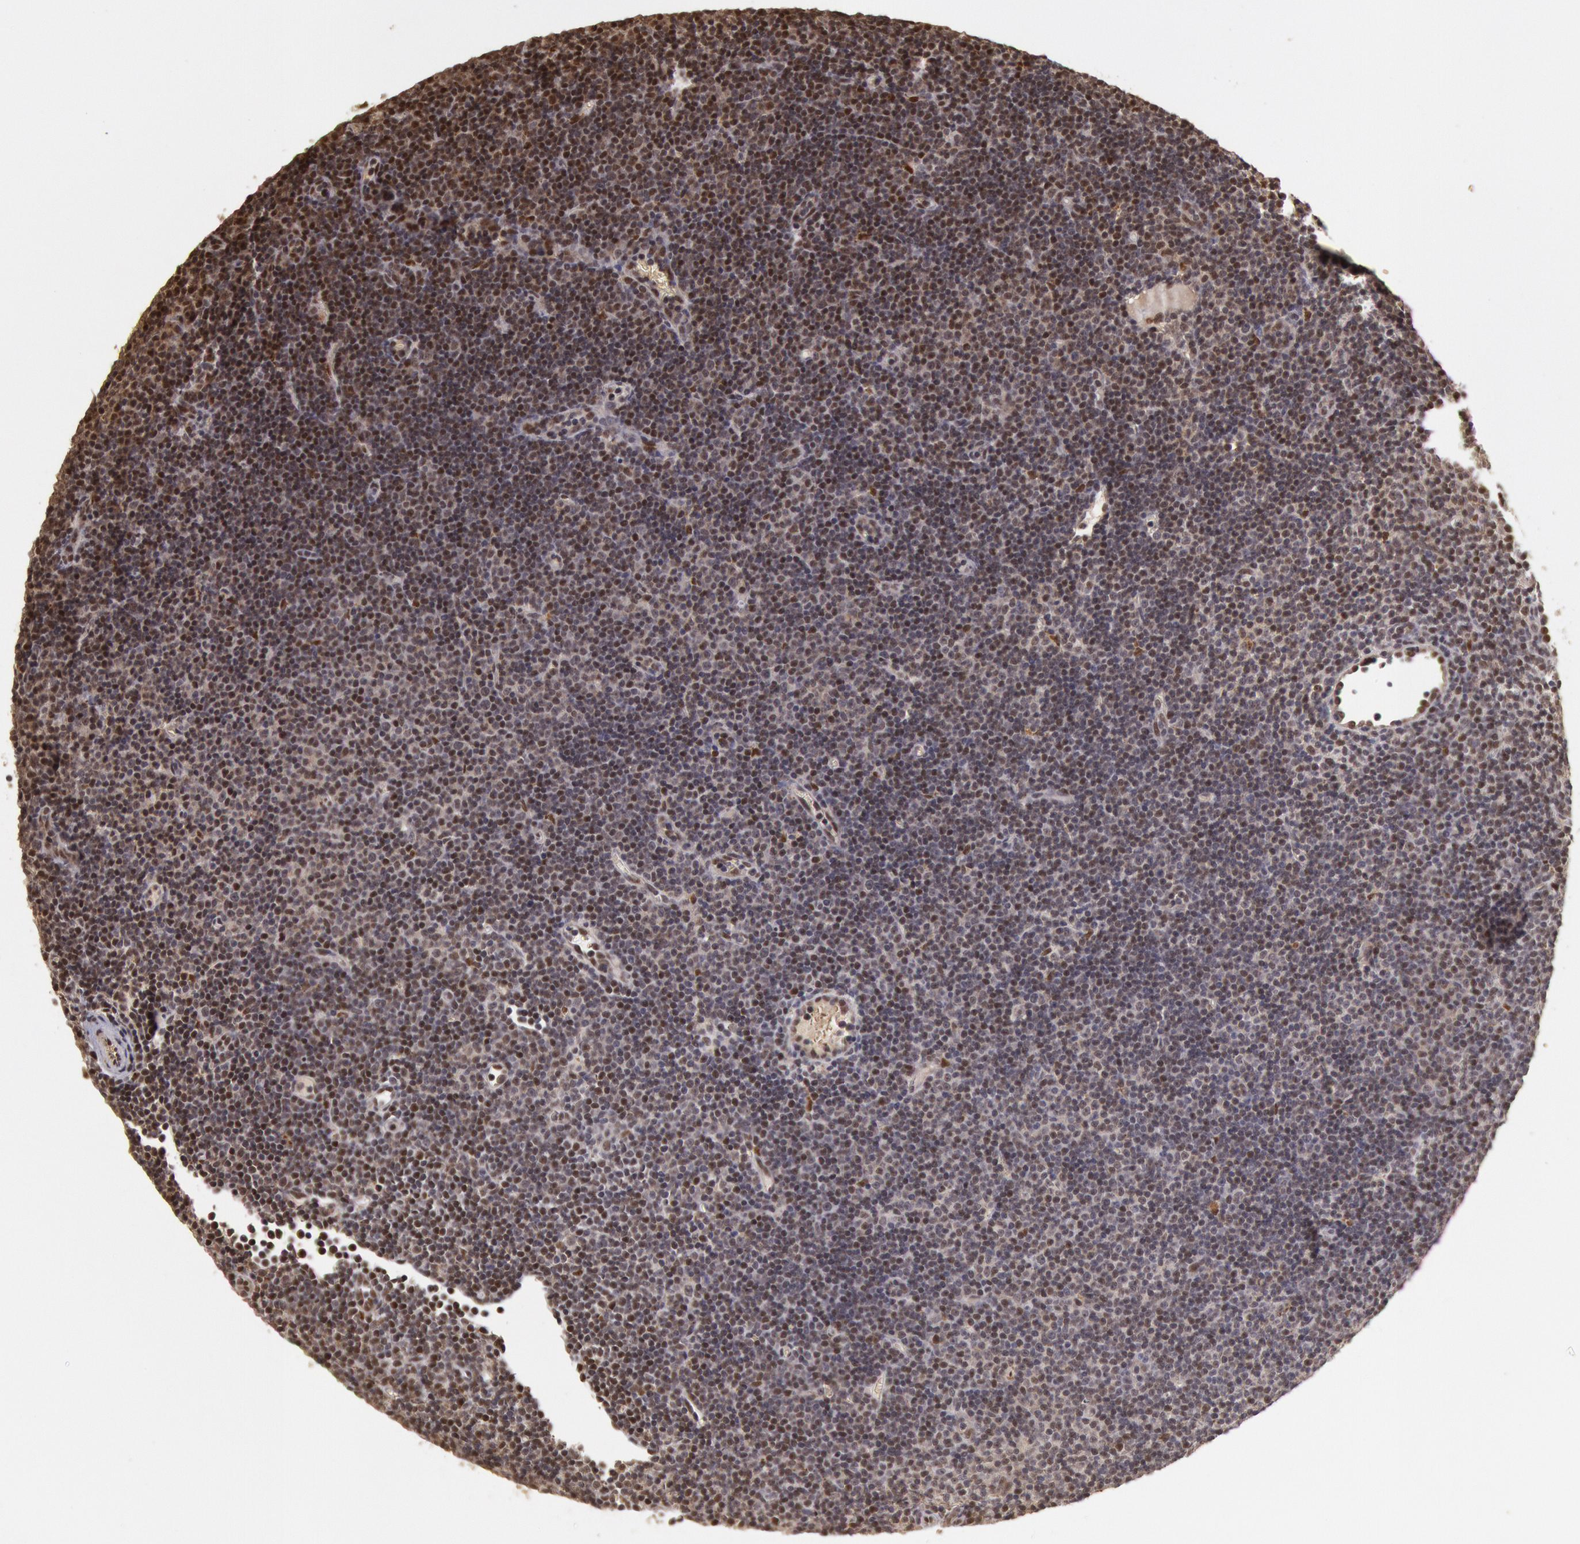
{"staining": {"intensity": "moderate", "quantity": ">75%", "location": "nuclear"}, "tissue": "lymphoma", "cell_type": "Tumor cells", "image_type": "cancer", "snomed": [{"axis": "morphology", "description": "Malignant lymphoma, non-Hodgkin's type, Low grade"}, {"axis": "topography", "description": "Lymph node"}], "caption": "About >75% of tumor cells in human low-grade malignant lymphoma, non-Hodgkin's type show moderate nuclear protein positivity as visualized by brown immunohistochemical staining.", "gene": "LIG4", "patient": {"sex": "male", "age": 57}}